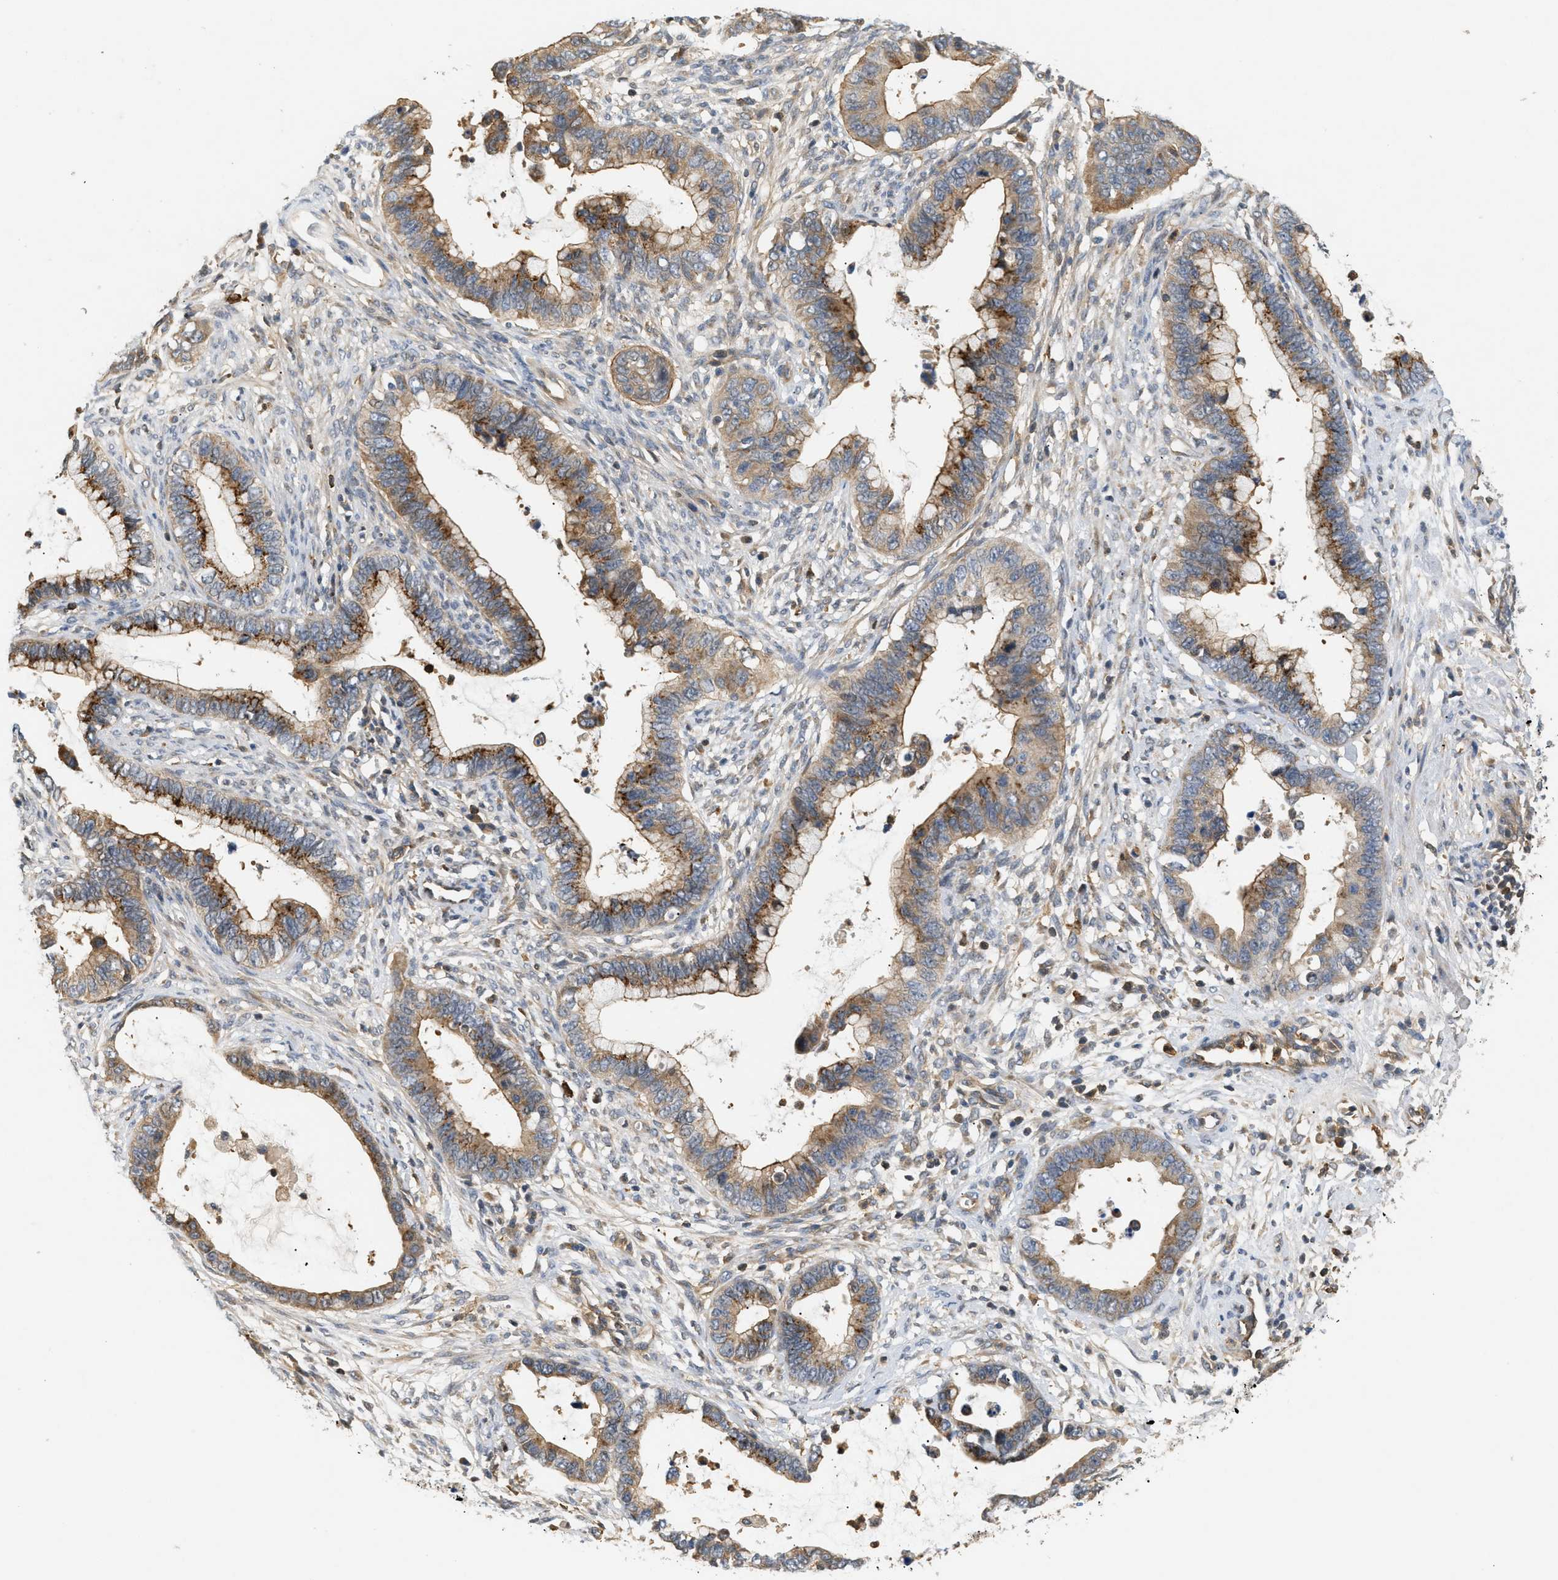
{"staining": {"intensity": "moderate", "quantity": ">75%", "location": "cytoplasmic/membranous"}, "tissue": "cervical cancer", "cell_type": "Tumor cells", "image_type": "cancer", "snomed": [{"axis": "morphology", "description": "Adenocarcinoma, NOS"}, {"axis": "topography", "description": "Cervix"}], "caption": "Immunohistochemistry (DAB) staining of cervical adenocarcinoma shows moderate cytoplasmic/membranous protein staining in about >75% of tumor cells. (brown staining indicates protein expression, while blue staining denotes nuclei).", "gene": "FARS2", "patient": {"sex": "female", "age": 44}}